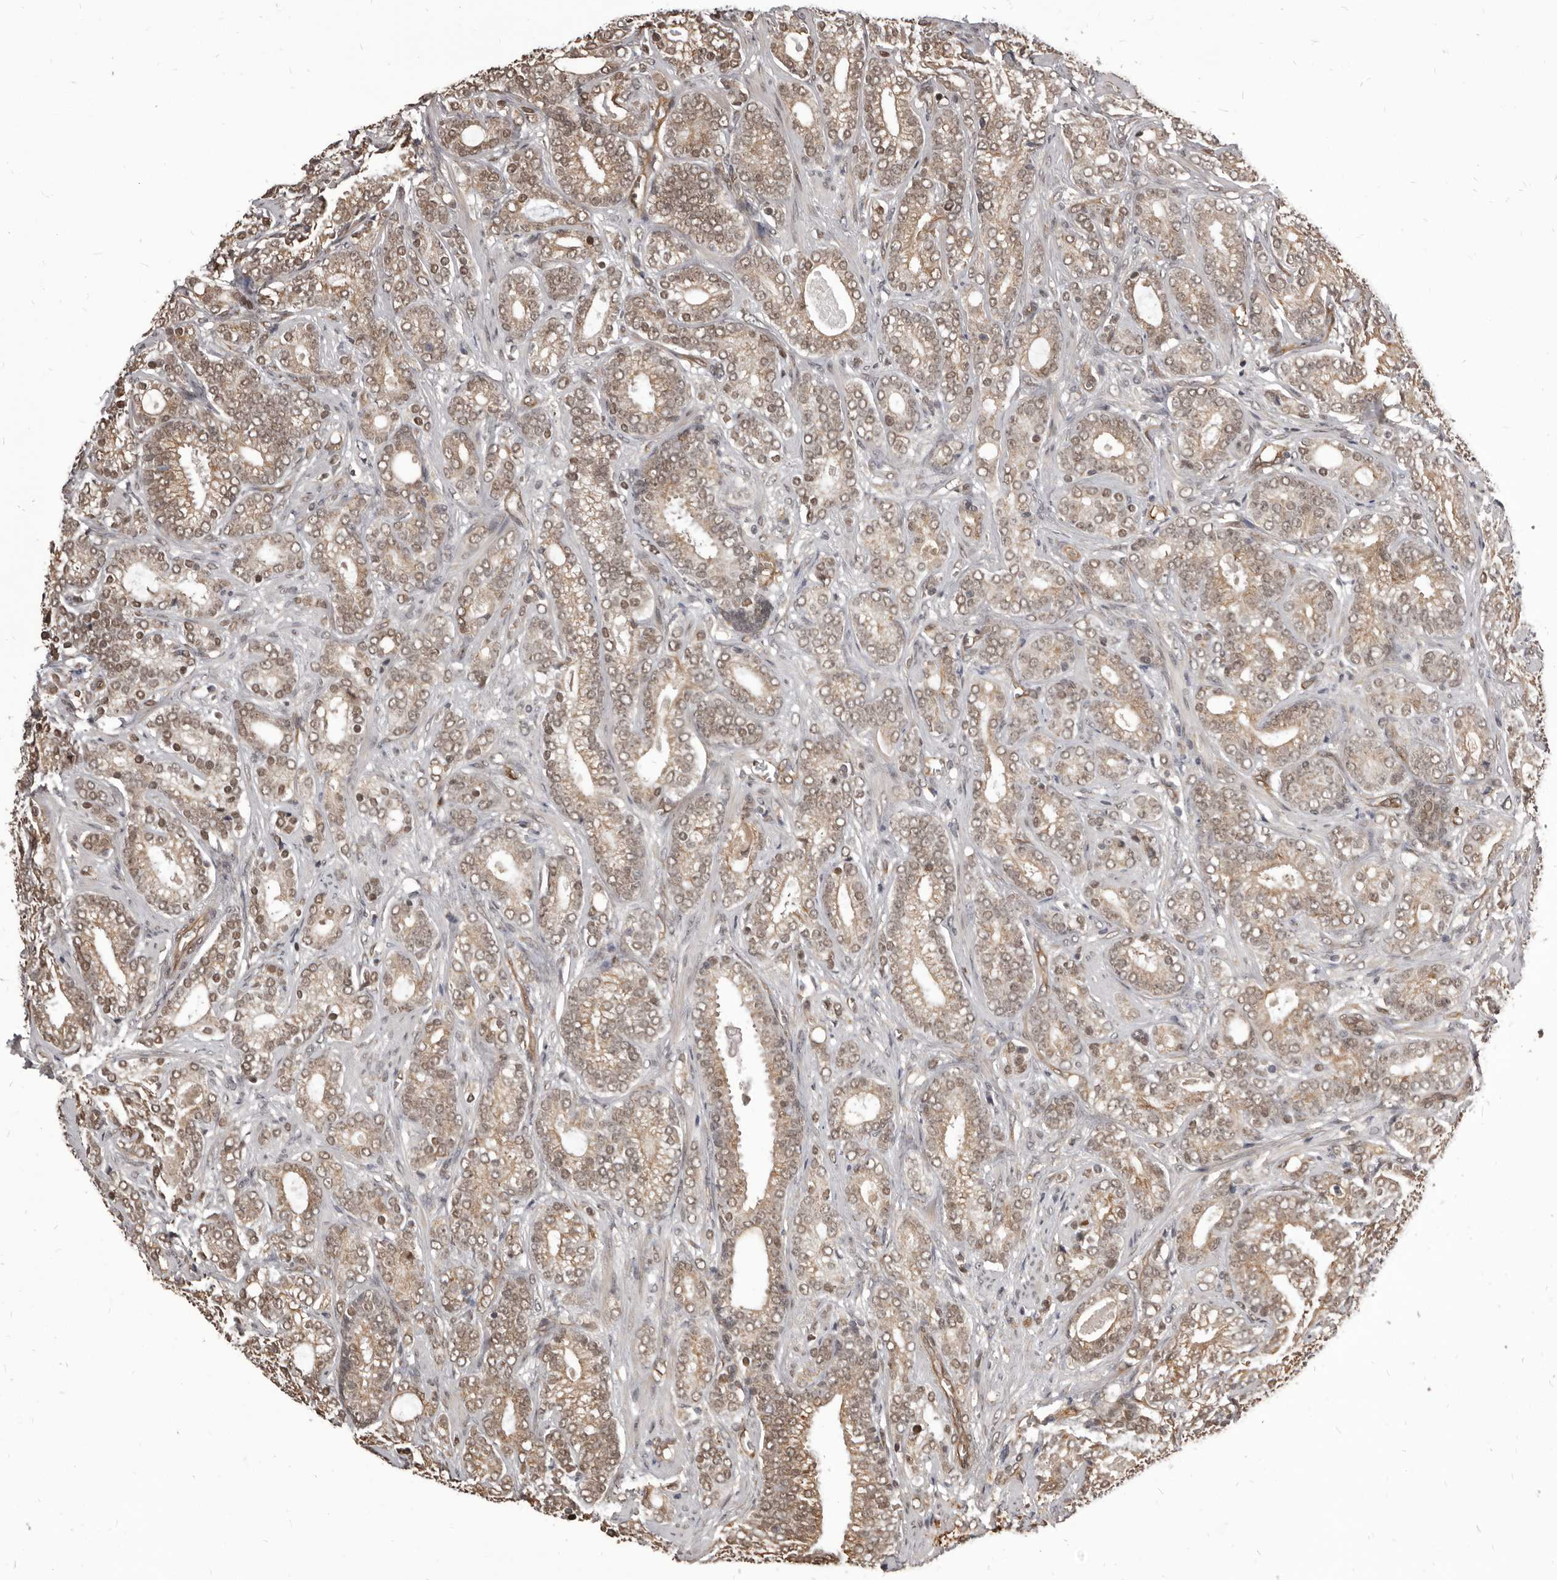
{"staining": {"intensity": "weak", "quantity": ">75%", "location": "cytoplasmic/membranous,nuclear"}, "tissue": "prostate cancer", "cell_type": "Tumor cells", "image_type": "cancer", "snomed": [{"axis": "morphology", "description": "Adenocarcinoma, High grade"}, {"axis": "topography", "description": "Prostate and seminal vesicle, NOS"}], "caption": "Weak cytoplasmic/membranous and nuclear staining is seen in approximately >75% of tumor cells in prostate cancer. (DAB = brown stain, brightfield microscopy at high magnification).", "gene": "ADAMTS20", "patient": {"sex": "male", "age": 67}}